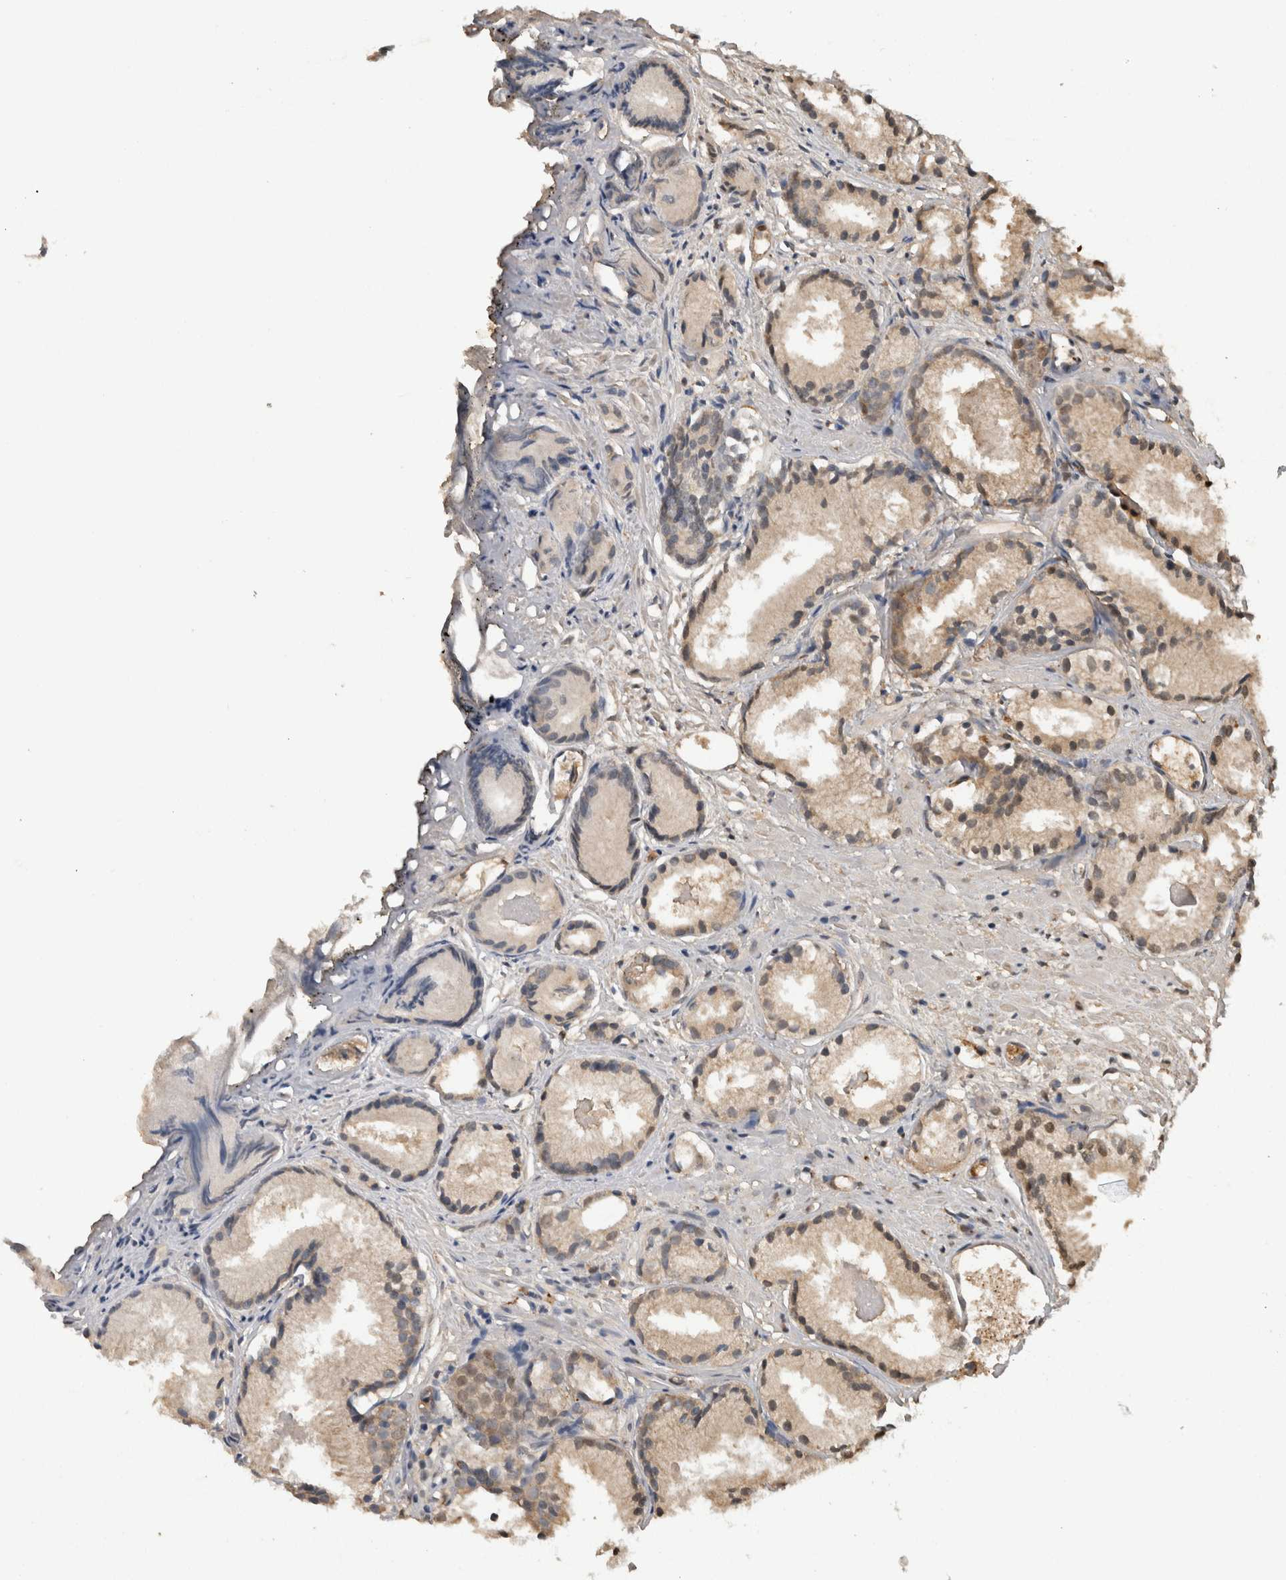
{"staining": {"intensity": "weak", "quantity": ">75%", "location": "cytoplasmic/membranous"}, "tissue": "prostate cancer", "cell_type": "Tumor cells", "image_type": "cancer", "snomed": [{"axis": "morphology", "description": "Adenocarcinoma, Low grade"}, {"axis": "topography", "description": "Prostate"}], "caption": "The histopathology image displays staining of low-grade adenocarcinoma (prostate), revealing weak cytoplasmic/membranous protein staining (brown color) within tumor cells. The staining is performed using DAB (3,3'-diaminobenzidine) brown chromogen to label protein expression. The nuclei are counter-stained blue using hematoxylin.", "gene": "ADGRL3", "patient": {"sex": "male", "age": 72}}